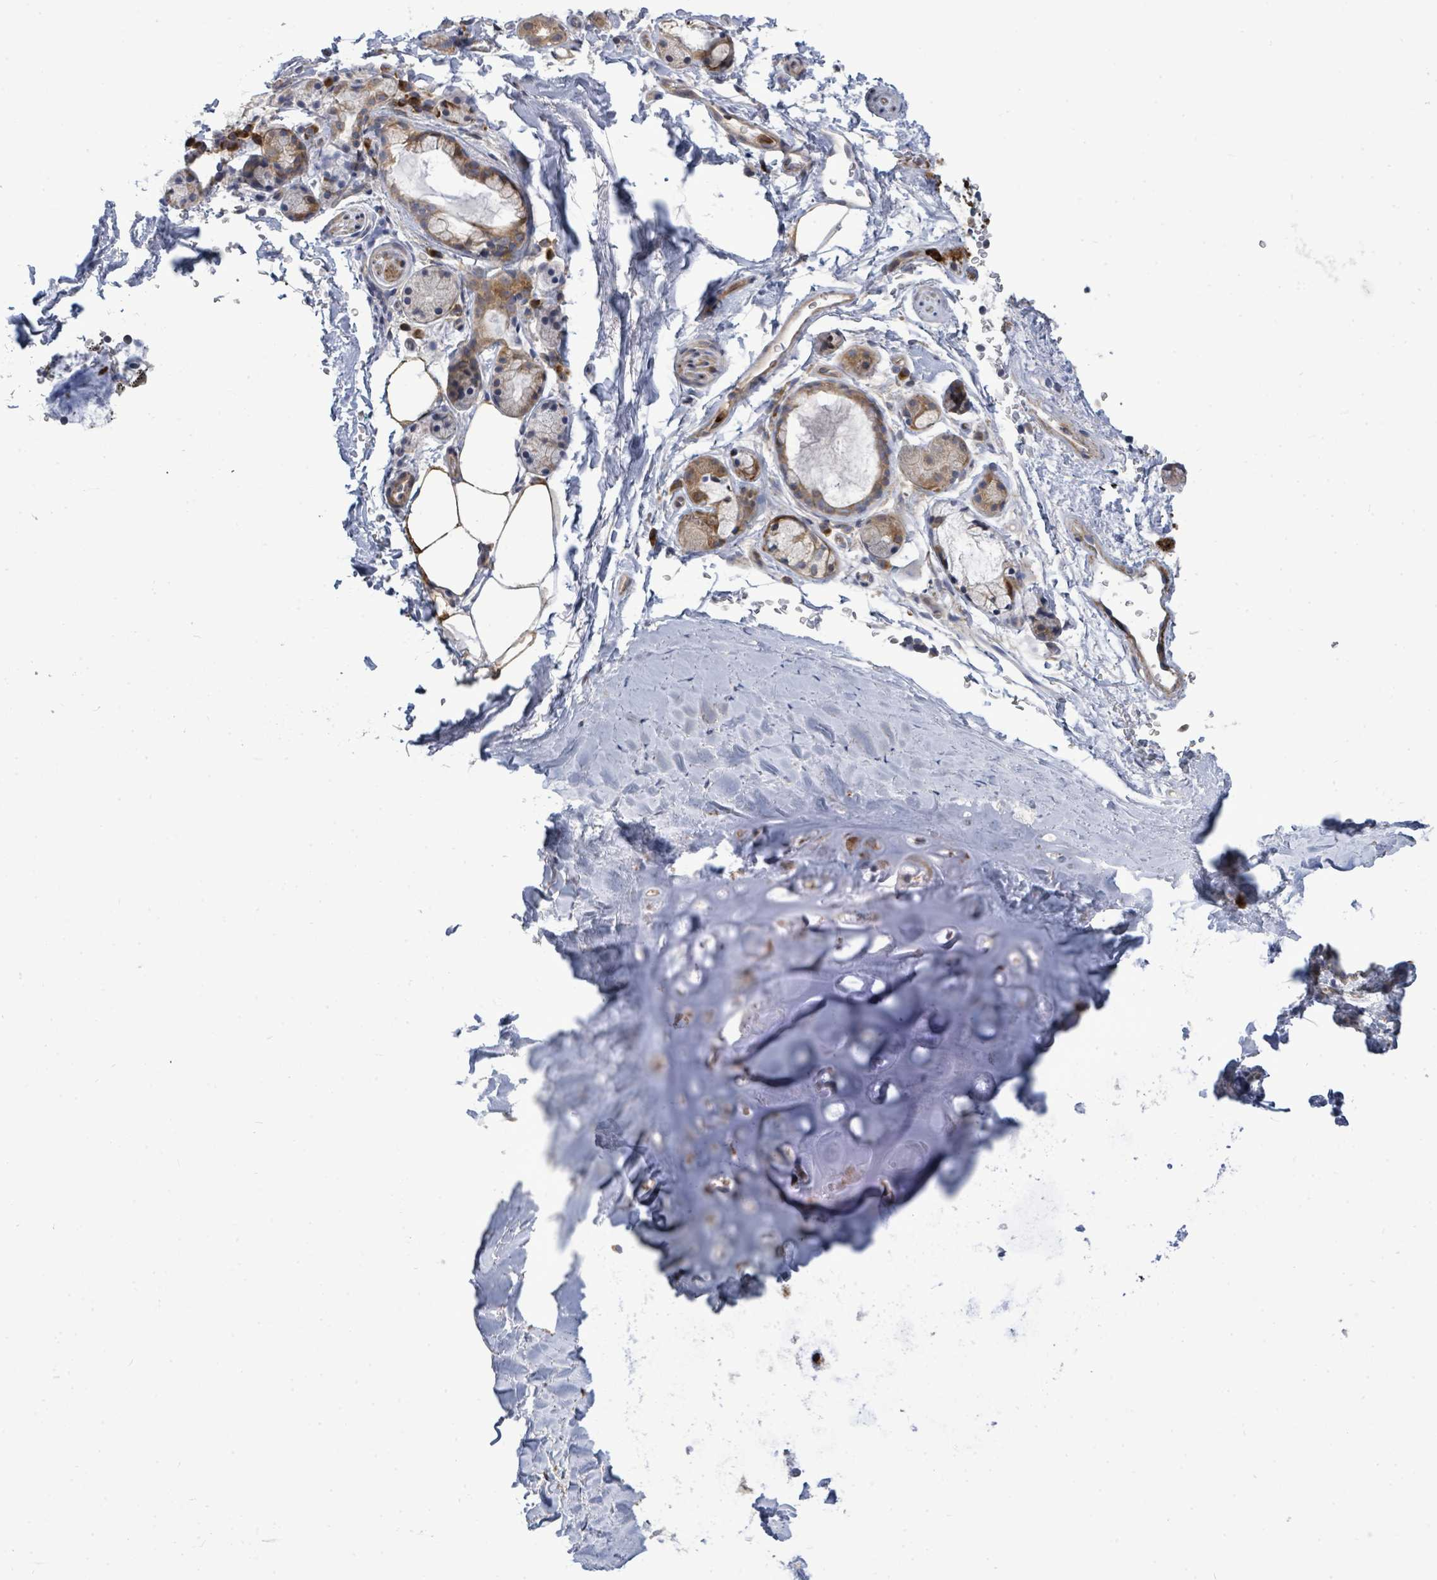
{"staining": {"intensity": "moderate", "quantity": "25%-75%", "location": "cytoplasmic/membranous"}, "tissue": "adipose tissue", "cell_type": "Adipocytes", "image_type": "normal", "snomed": [{"axis": "morphology", "description": "Normal tissue, NOS"}, {"axis": "topography", "description": "Cartilage tissue"}, {"axis": "topography", "description": "Bronchus"}], "caption": "This micrograph reveals normal adipose tissue stained with immunohistochemistry (IHC) to label a protein in brown. The cytoplasmic/membranous of adipocytes show moderate positivity for the protein. Nuclei are counter-stained blue.", "gene": "SAR1A", "patient": {"sex": "female", "age": 72}}